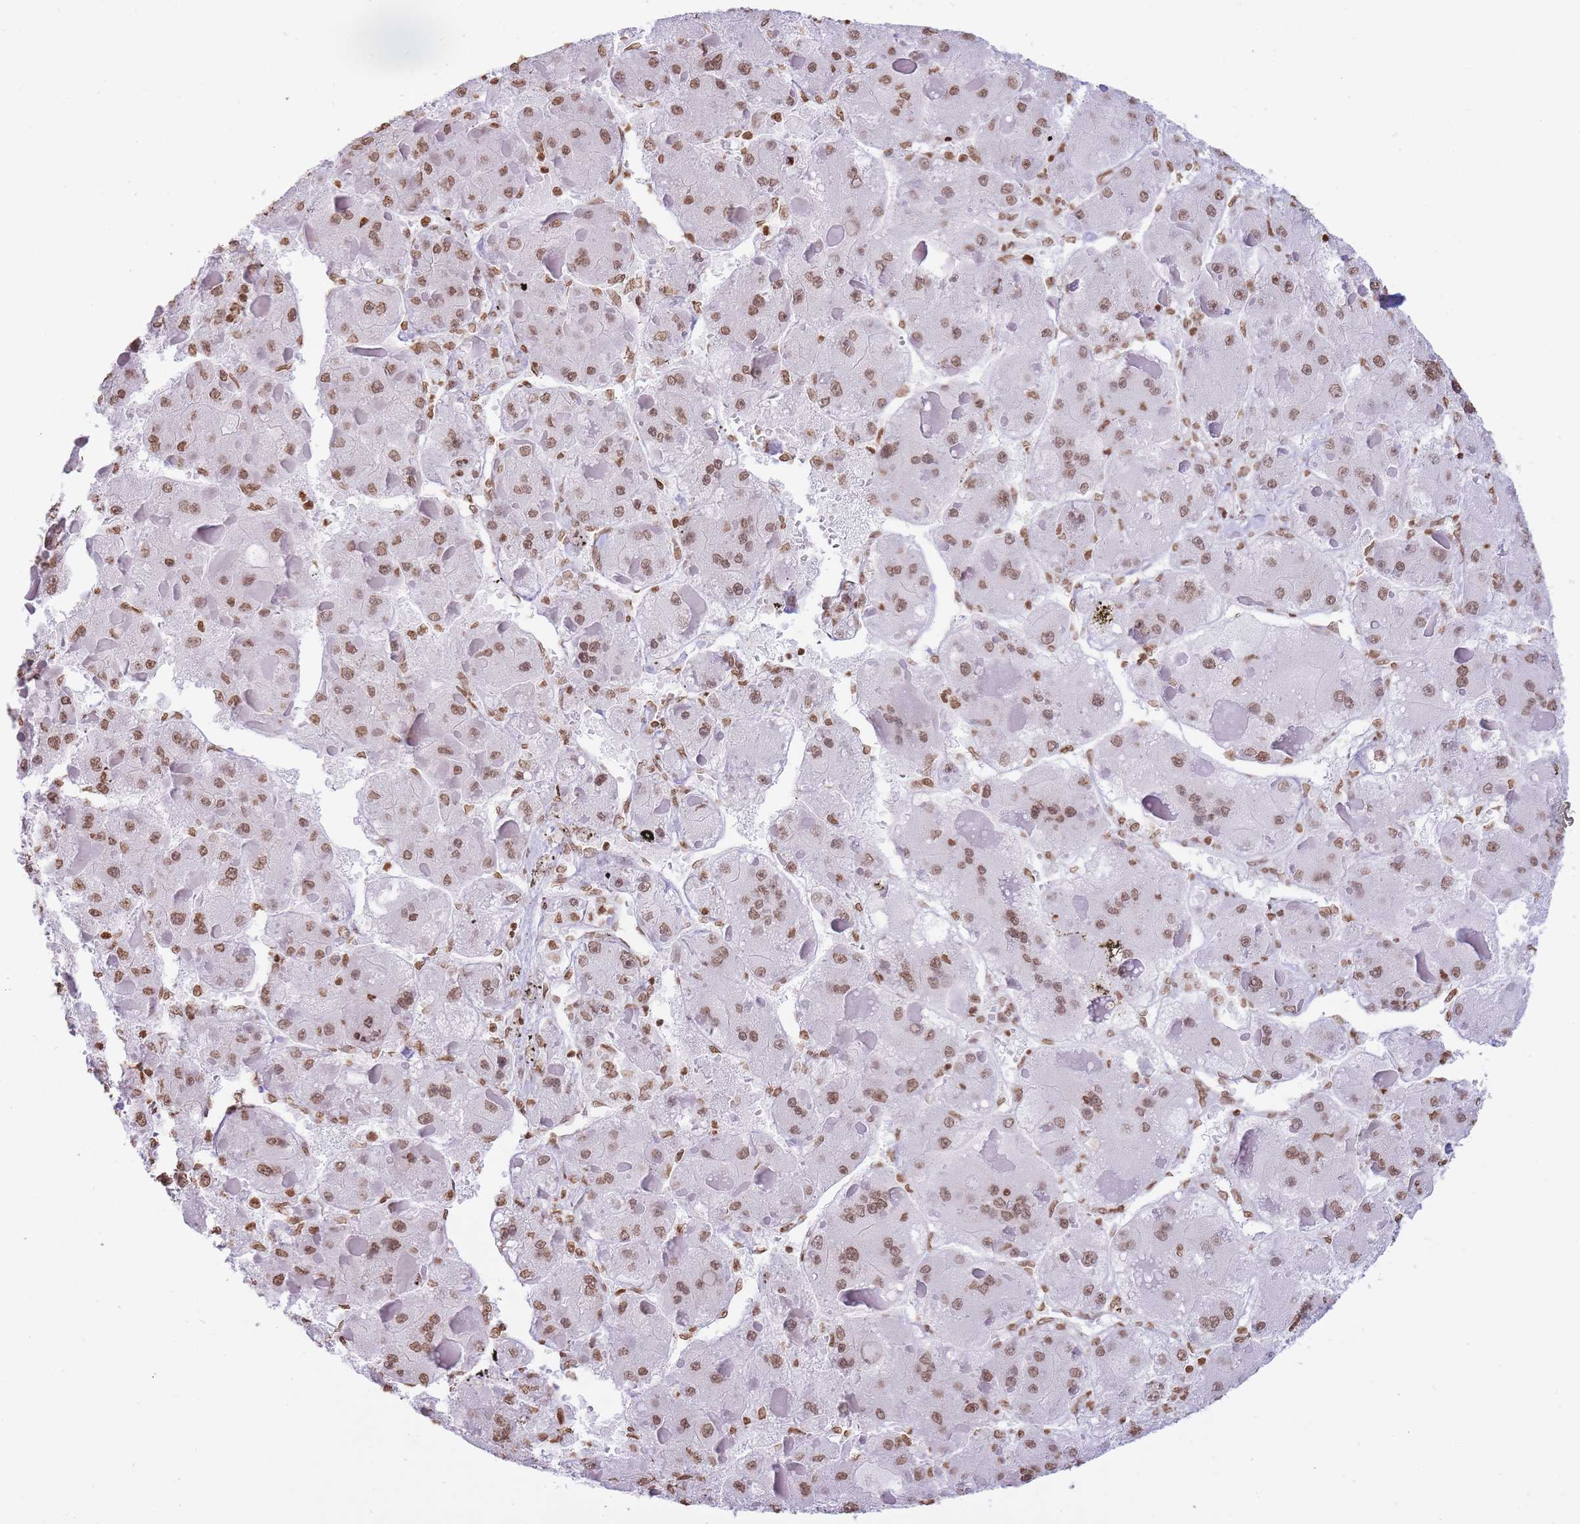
{"staining": {"intensity": "moderate", "quantity": ">75%", "location": "nuclear"}, "tissue": "liver cancer", "cell_type": "Tumor cells", "image_type": "cancer", "snomed": [{"axis": "morphology", "description": "Carcinoma, Hepatocellular, NOS"}, {"axis": "topography", "description": "Liver"}], "caption": "Human liver cancer stained with a protein marker demonstrates moderate staining in tumor cells.", "gene": "SHISAL1", "patient": {"sex": "female", "age": 73}}